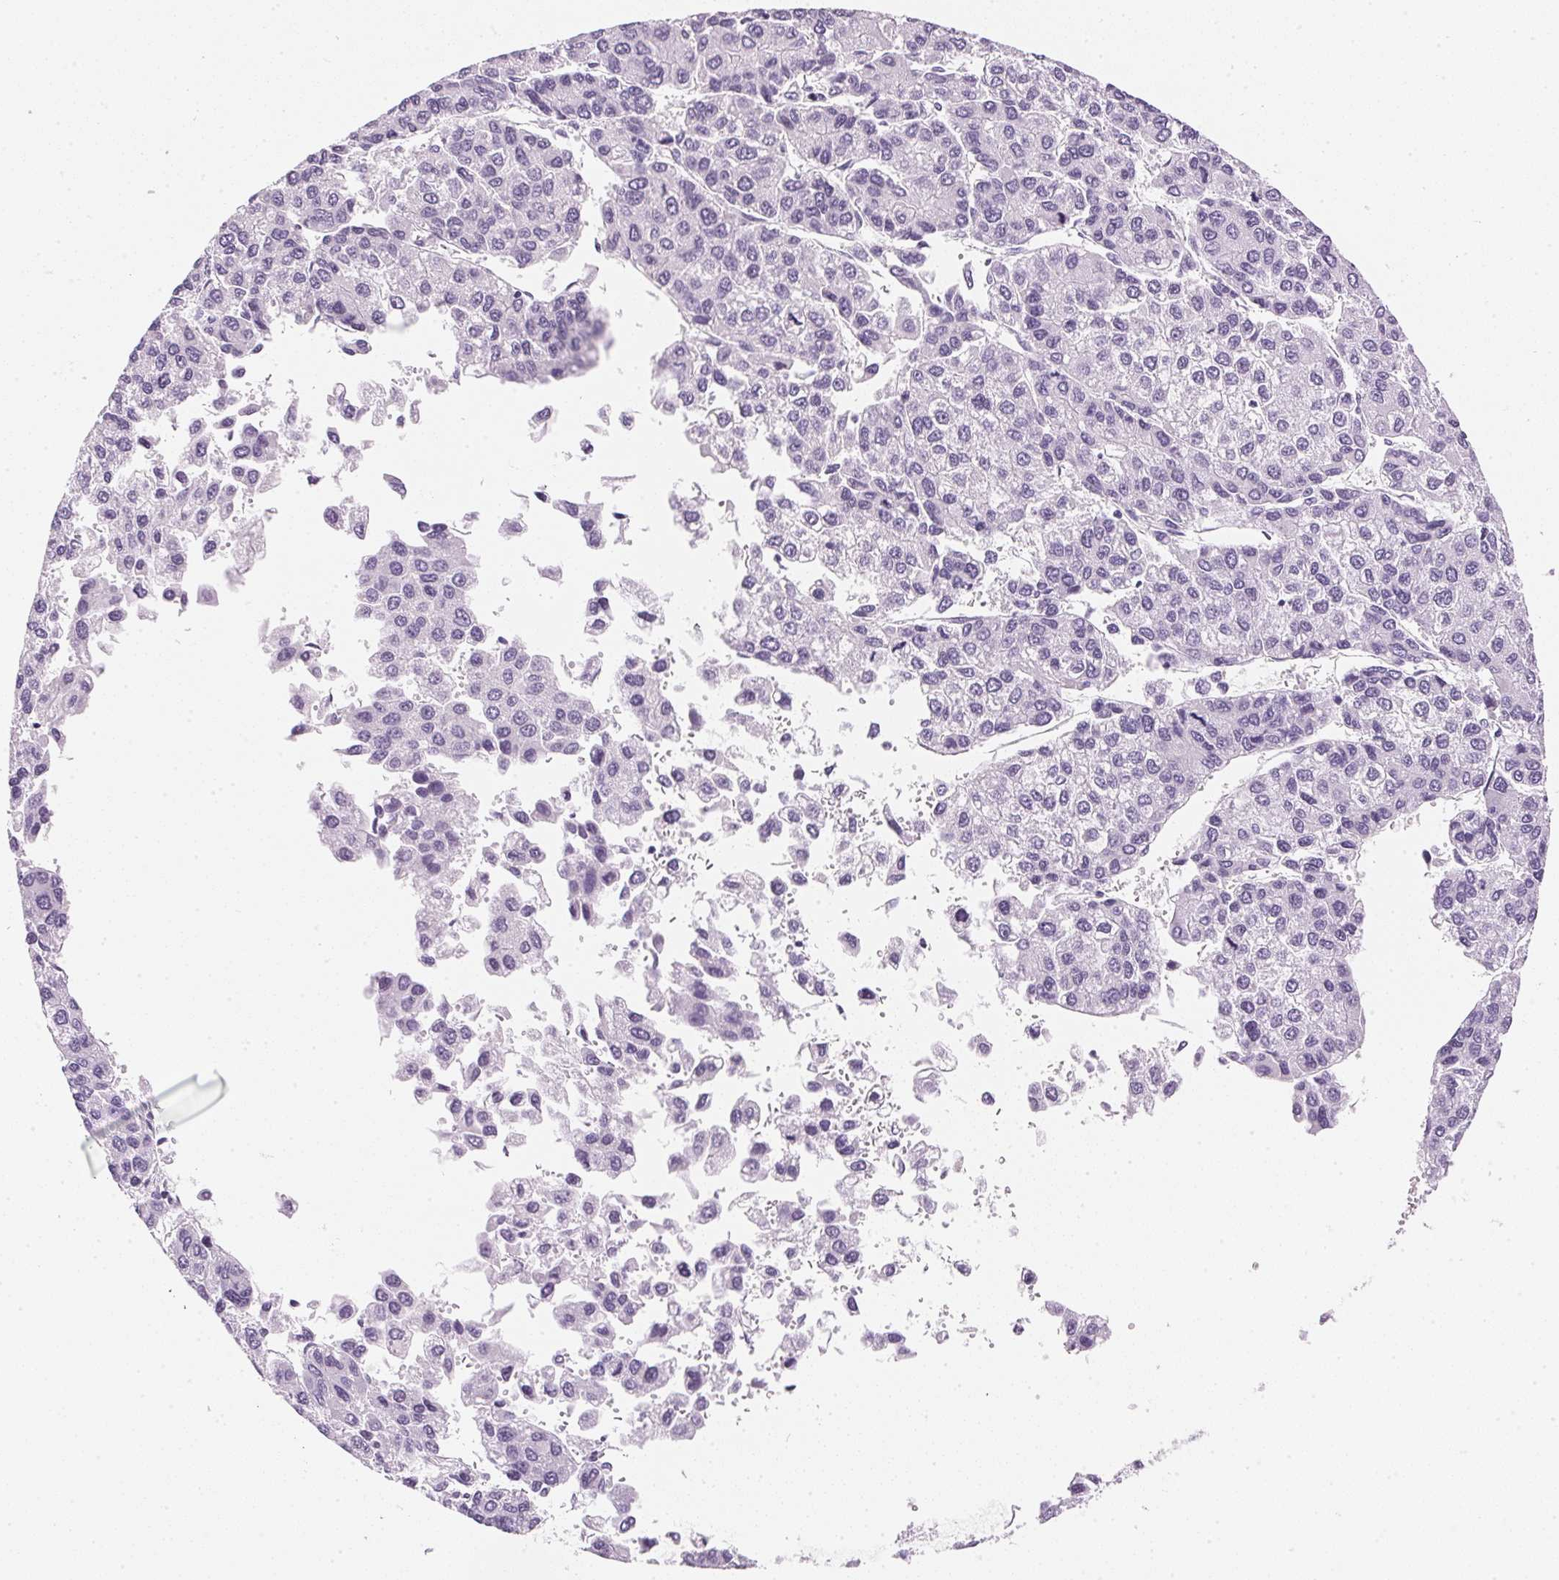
{"staining": {"intensity": "negative", "quantity": "none", "location": "none"}, "tissue": "liver cancer", "cell_type": "Tumor cells", "image_type": "cancer", "snomed": [{"axis": "morphology", "description": "Carcinoma, Hepatocellular, NOS"}, {"axis": "topography", "description": "Liver"}], "caption": "IHC of human liver cancer reveals no positivity in tumor cells.", "gene": "IGFBP1", "patient": {"sex": "female", "age": 66}}